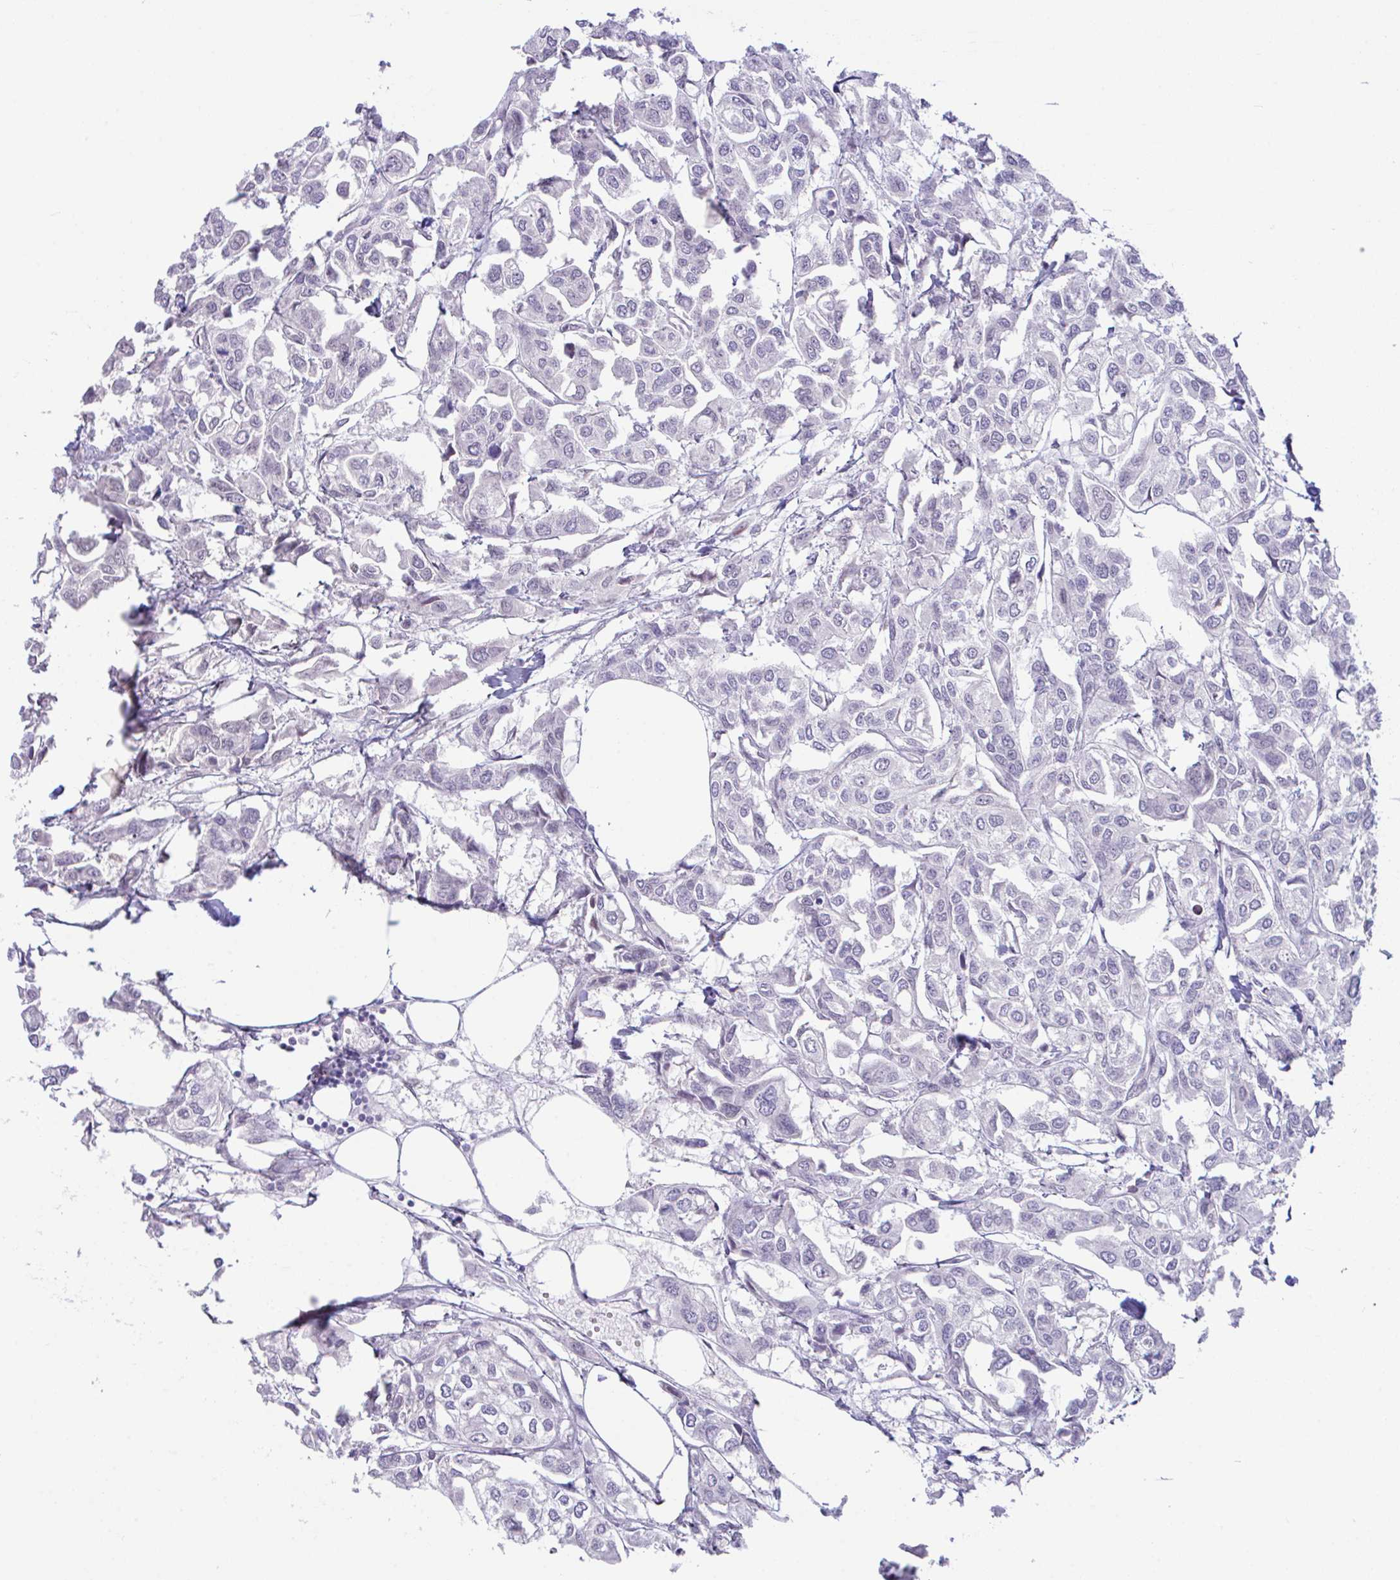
{"staining": {"intensity": "negative", "quantity": "none", "location": "none"}, "tissue": "urothelial cancer", "cell_type": "Tumor cells", "image_type": "cancer", "snomed": [{"axis": "morphology", "description": "Urothelial carcinoma, High grade"}, {"axis": "topography", "description": "Urinary bladder"}], "caption": "High power microscopy image of an IHC photomicrograph of high-grade urothelial carcinoma, revealing no significant positivity in tumor cells. Nuclei are stained in blue.", "gene": "ZBED3", "patient": {"sex": "male", "age": 67}}